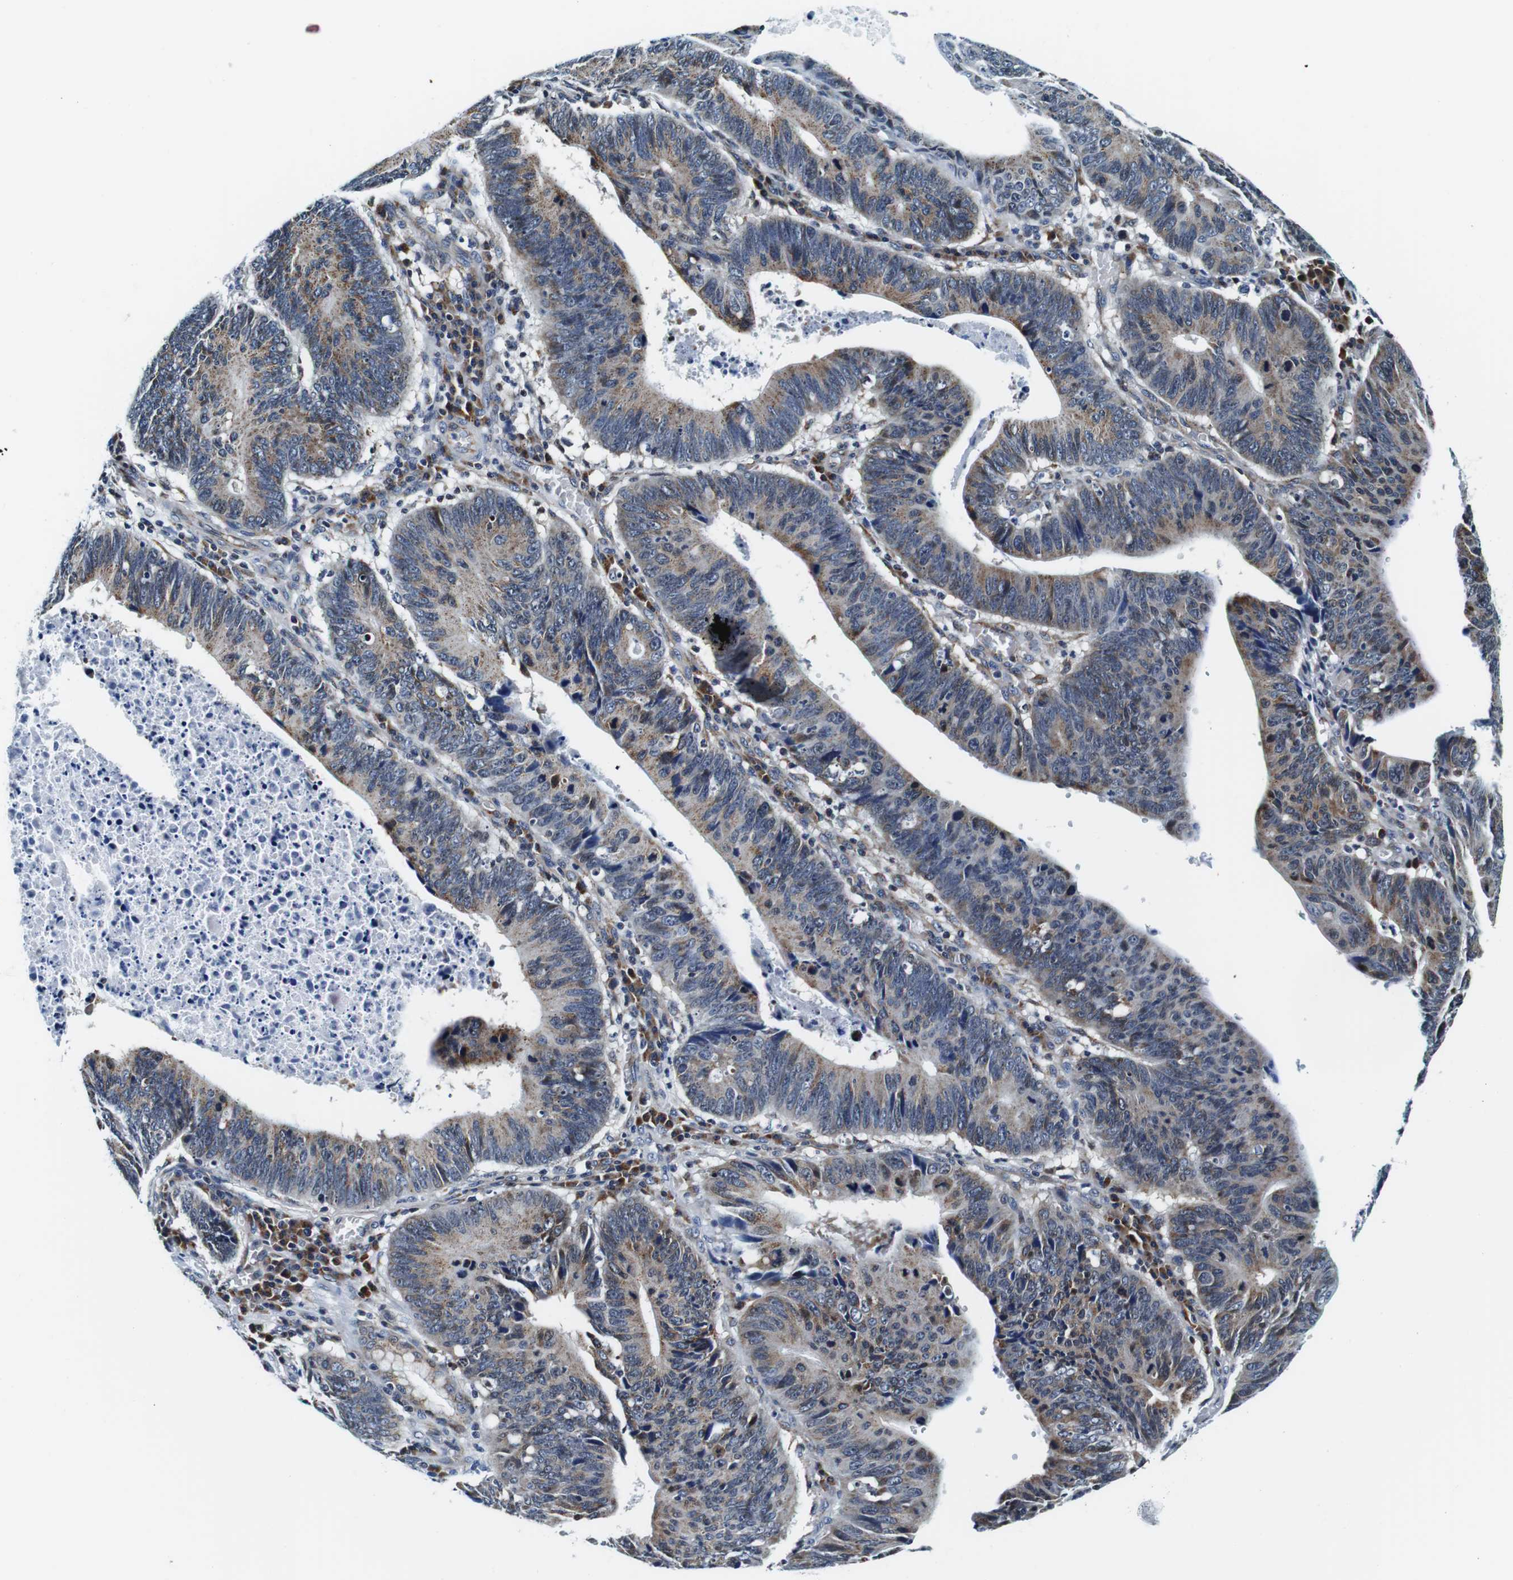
{"staining": {"intensity": "moderate", "quantity": "25%-75%", "location": "cytoplasmic/membranous"}, "tissue": "stomach cancer", "cell_type": "Tumor cells", "image_type": "cancer", "snomed": [{"axis": "morphology", "description": "Adenocarcinoma, NOS"}, {"axis": "topography", "description": "Stomach"}], "caption": "Adenocarcinoma (stomach) stained for a protein (brown) exhibits moderate cytoplasmic/membranous positive expression in approximately 25%-75% of tumor cells.", "gene": "FAR2", "patient": {"sex": "male", "age": 59}}